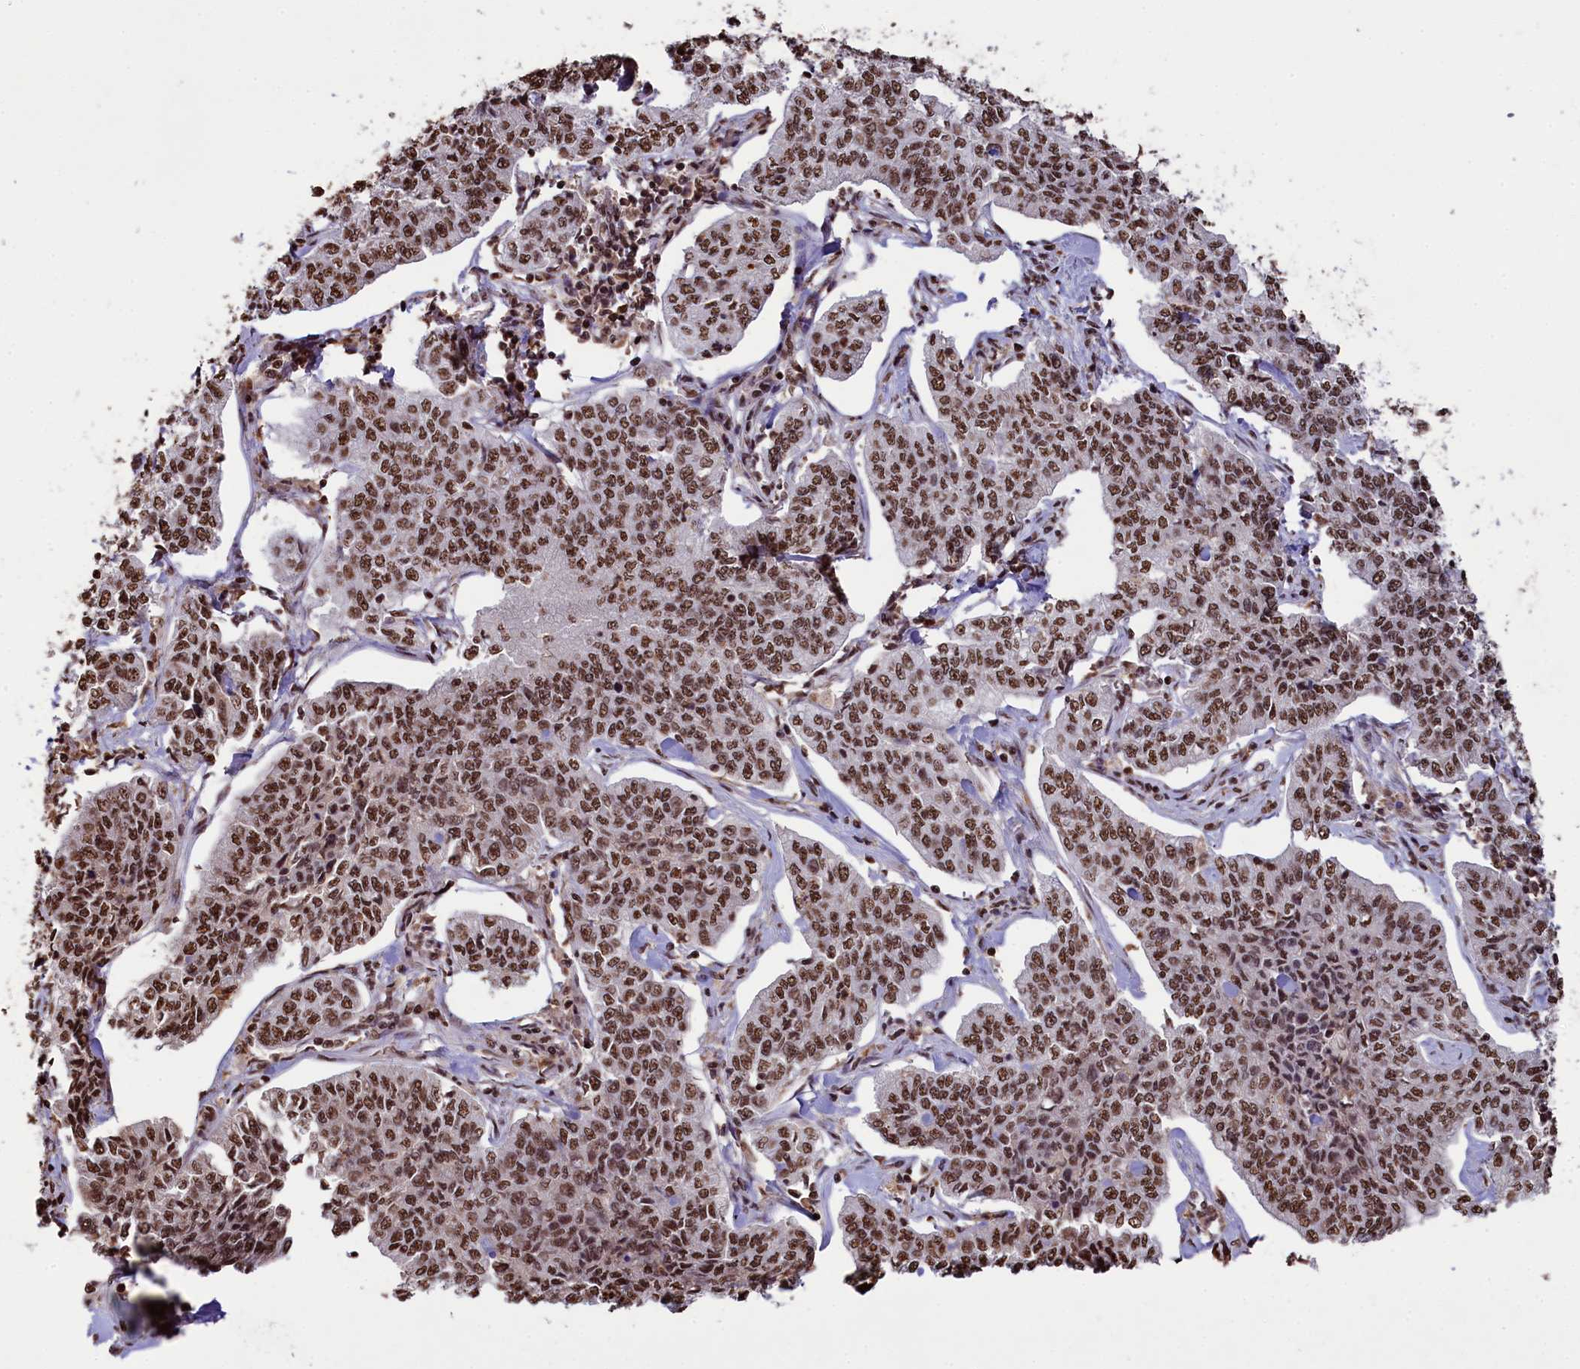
{"staining": {"intensity": "strong", "quantity": ">75%", "location": "nuclear"}, "tissue": "cervical cancer", "cell_type": "Tumor cells", "image_type": "cancer", "snomed": [{"axis": "morphology", "description": "Squamous cell carcinoma, NOS"}, {"axis": "topography", "description": "Cervix"}], "caption": "This micrograph shows immunohistochemistry staining of human cervical squamous cell carcinoma, with high strong nuclear expression in approximately >75% of tumor cells.", "gene": "SNRPD2", "patient": {"sex": "female", "age": 35}}